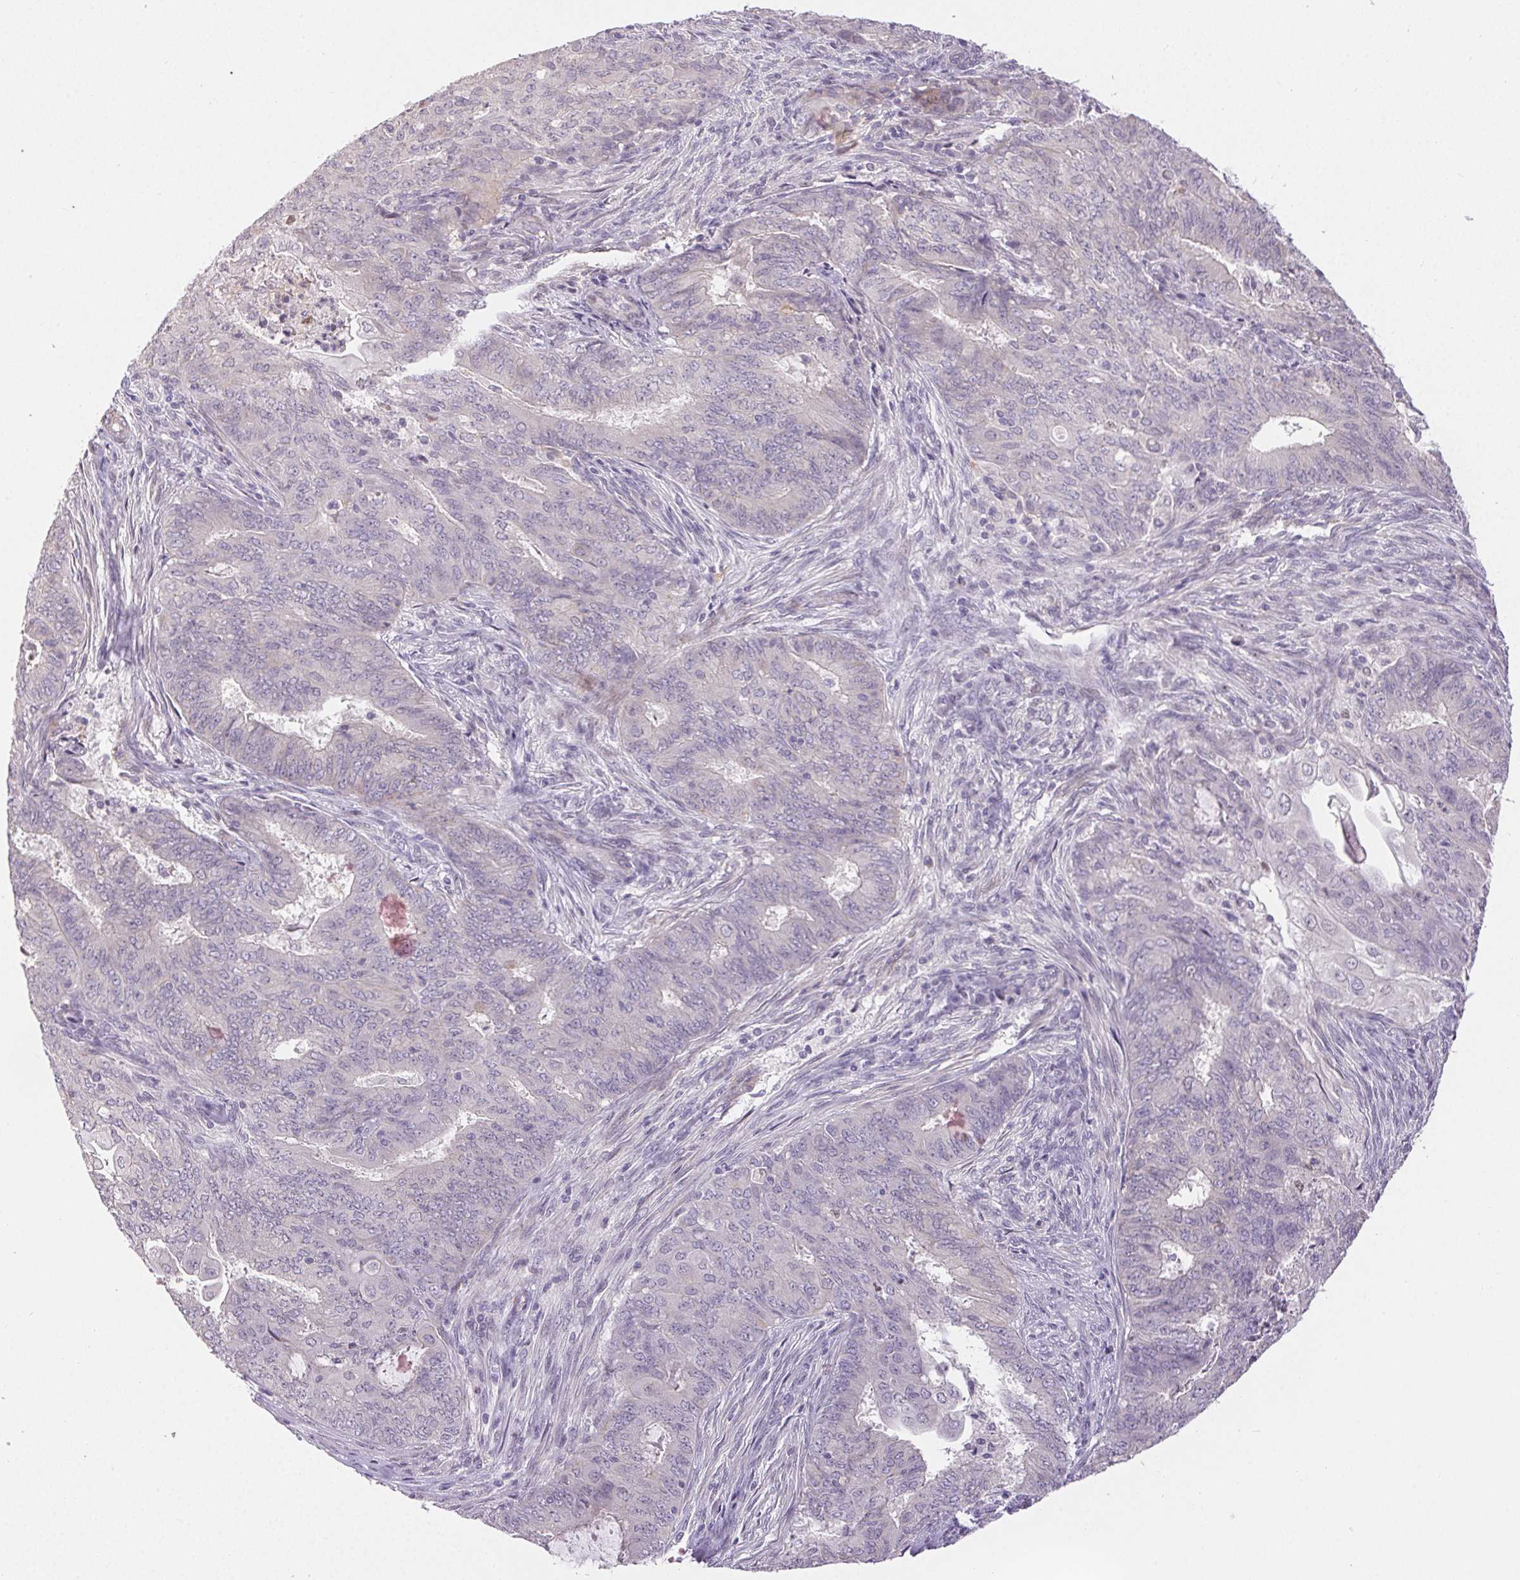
{"staining": {"intensity": "negative", "quantity": "none", "location": "none"}, "tissue": "endometrial cancer", "cell_type": "Tumor cells", "image_type": "cancer", "snomed": [{"axis": "morphology", "description": "Adenocarcinoma, NOS"}, {"axis": "topography", "description": "Endometrium"}], "caption": "Human adenocarcinoma (endometrial) stained for a protein using immunohistochemistry reveals no positivity in tumor cells.", "gene": "RPGRIP1", "patient": {"sex": "female", "age": 62}}